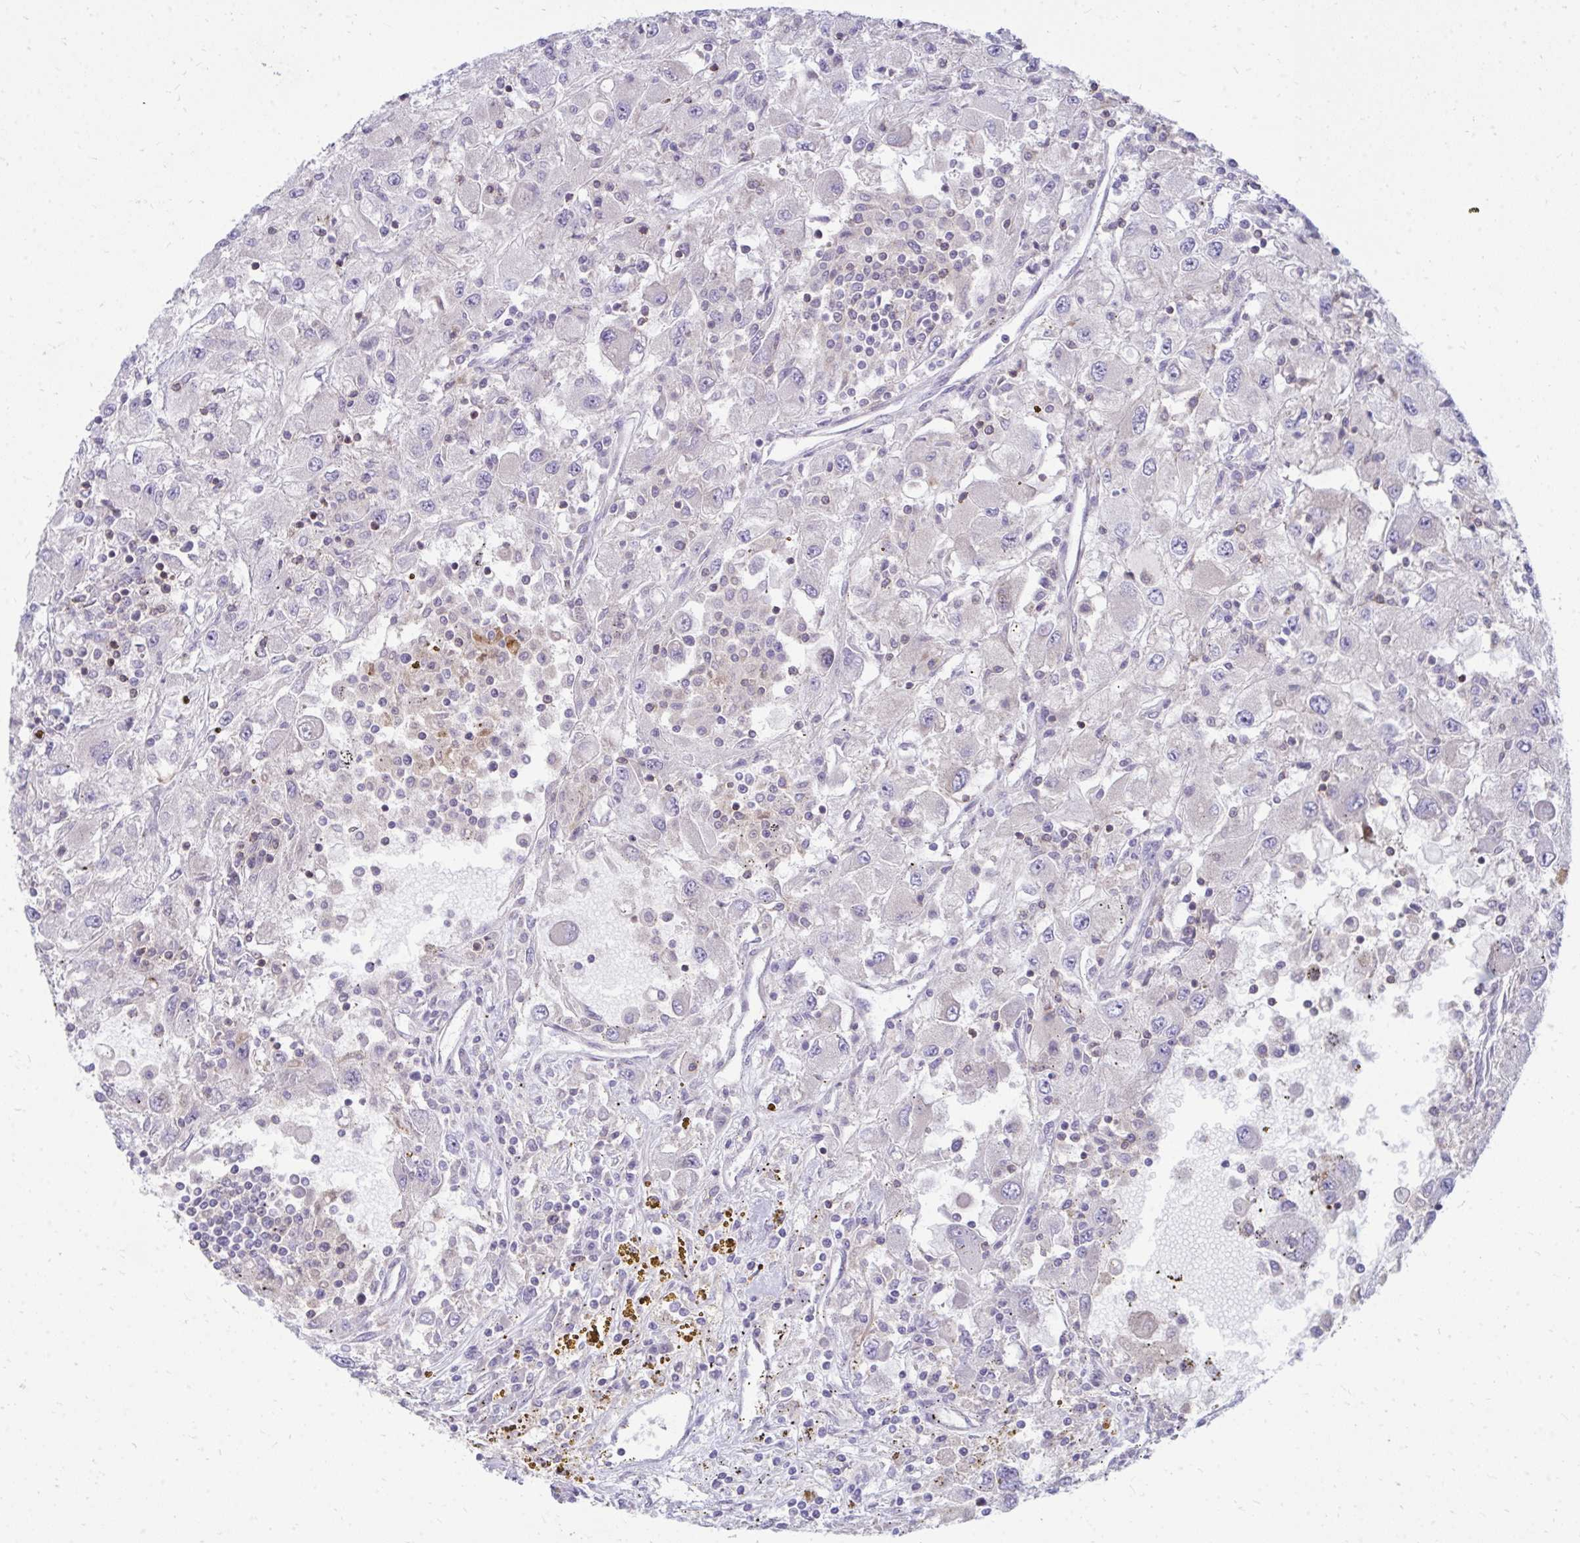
{"staining": {"intensity": "negative", "quantity": "none", "location": "none"}, "tissue": "renal cancer", "cell_type": "Tumor cells", "image_type": "cancer", "snomed": [{"axis": "morphology", "description": "Adenocarcinoma, NOS"}, {"axis": "topography", "description": "Kidney"}], "caption": "The IHC photomicrograph has no significant positivity in tumor cells of renal adenocarcinoma tissue. (Brightfield microscopy of DAB immunohistochemistry at high magnification).", "gene": "ASAP1", "patient": {"sex": "female", "age": 67}}